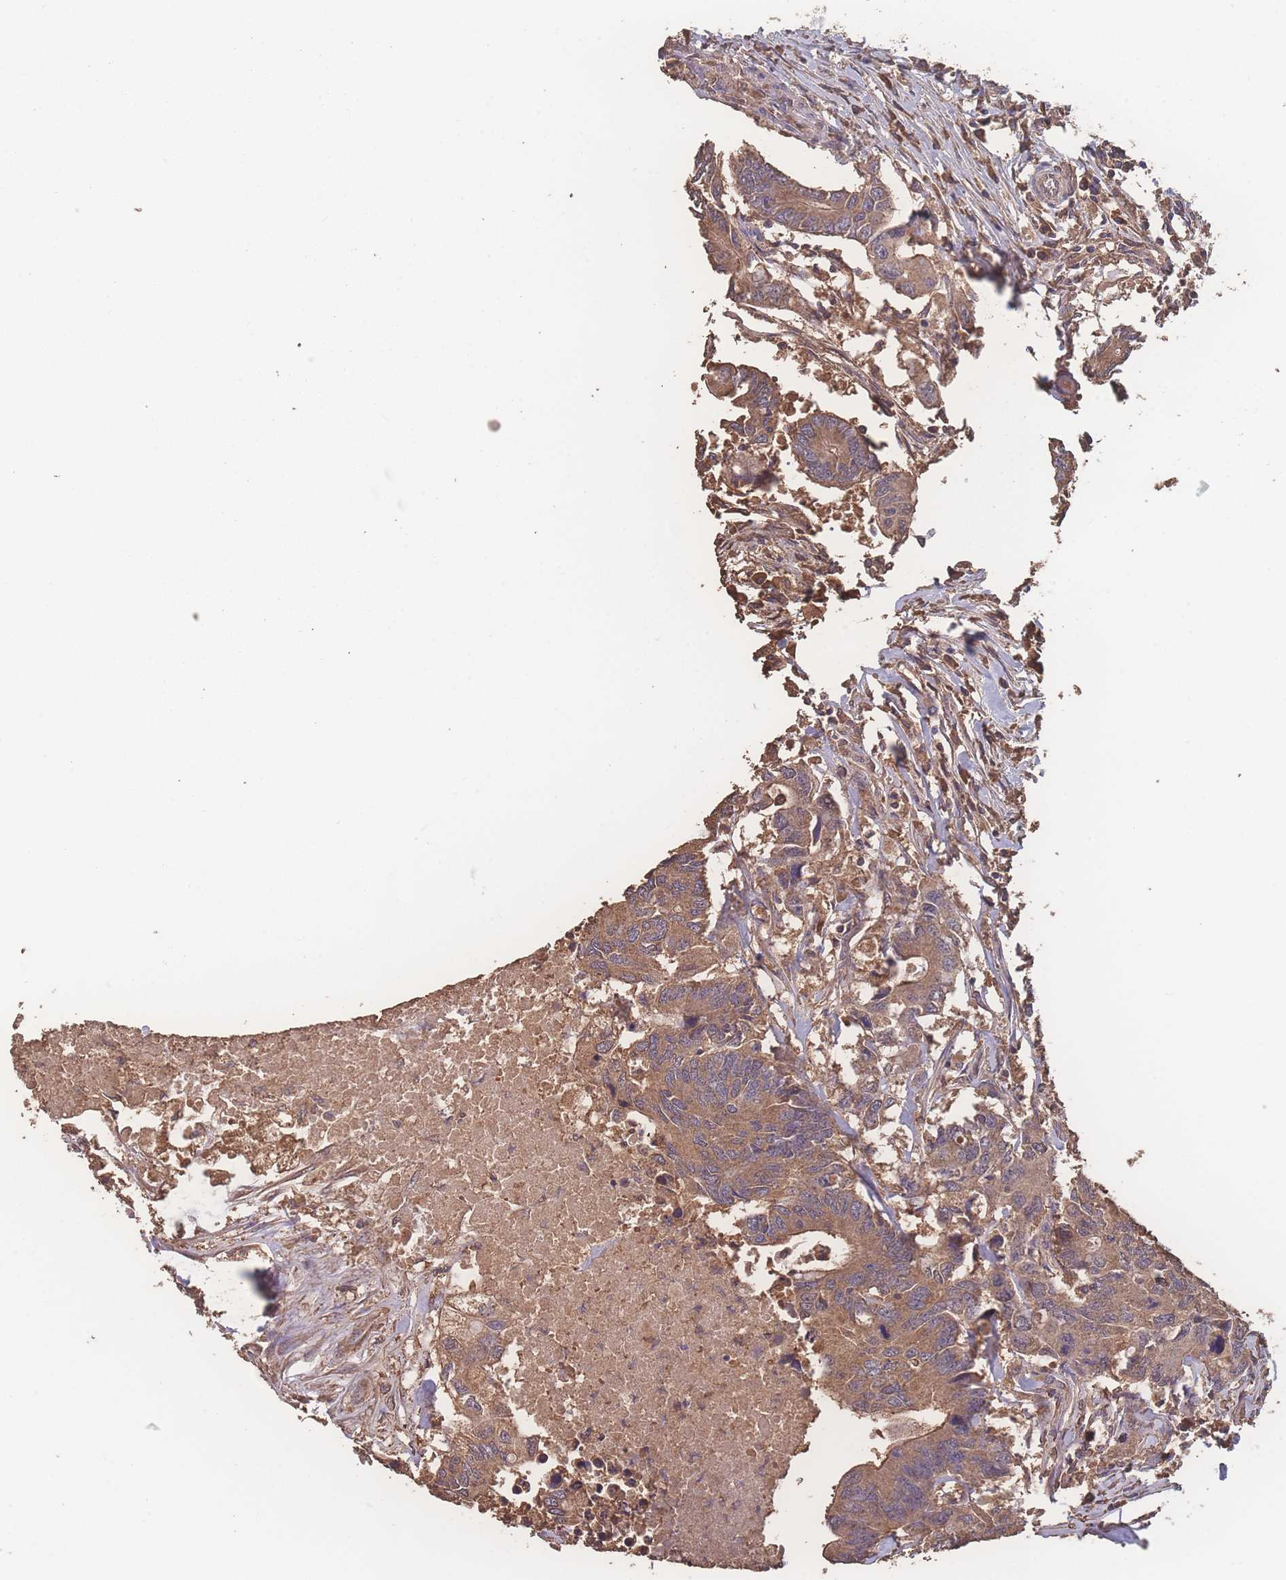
{"staining": {"intensity": "moderate", "quantity": ">75%", "location": "cytoplasmic/membranous"}, "tissue": "colorectal cancer", "cell_type": "Tumor cells", "image_type": "cancer", "snomed": [{"axis": "morphology", "description": "Adenocarcinoma, NOS"}, {"axis": "topography", "description": "Colon"}], "caption": "IHC micrograph of neoplastic tissue: human colorectal cancer stained using immunohistochemistry (IHC) demonstrates medium levels of moderate protein expression localized specifically in the cytoplasmic/membranous of tumor cells, appearing as a cytoplasmic/membranous brown color.", "gene": "ATXN10", "patient": {"sex": "male", "age": 71}}